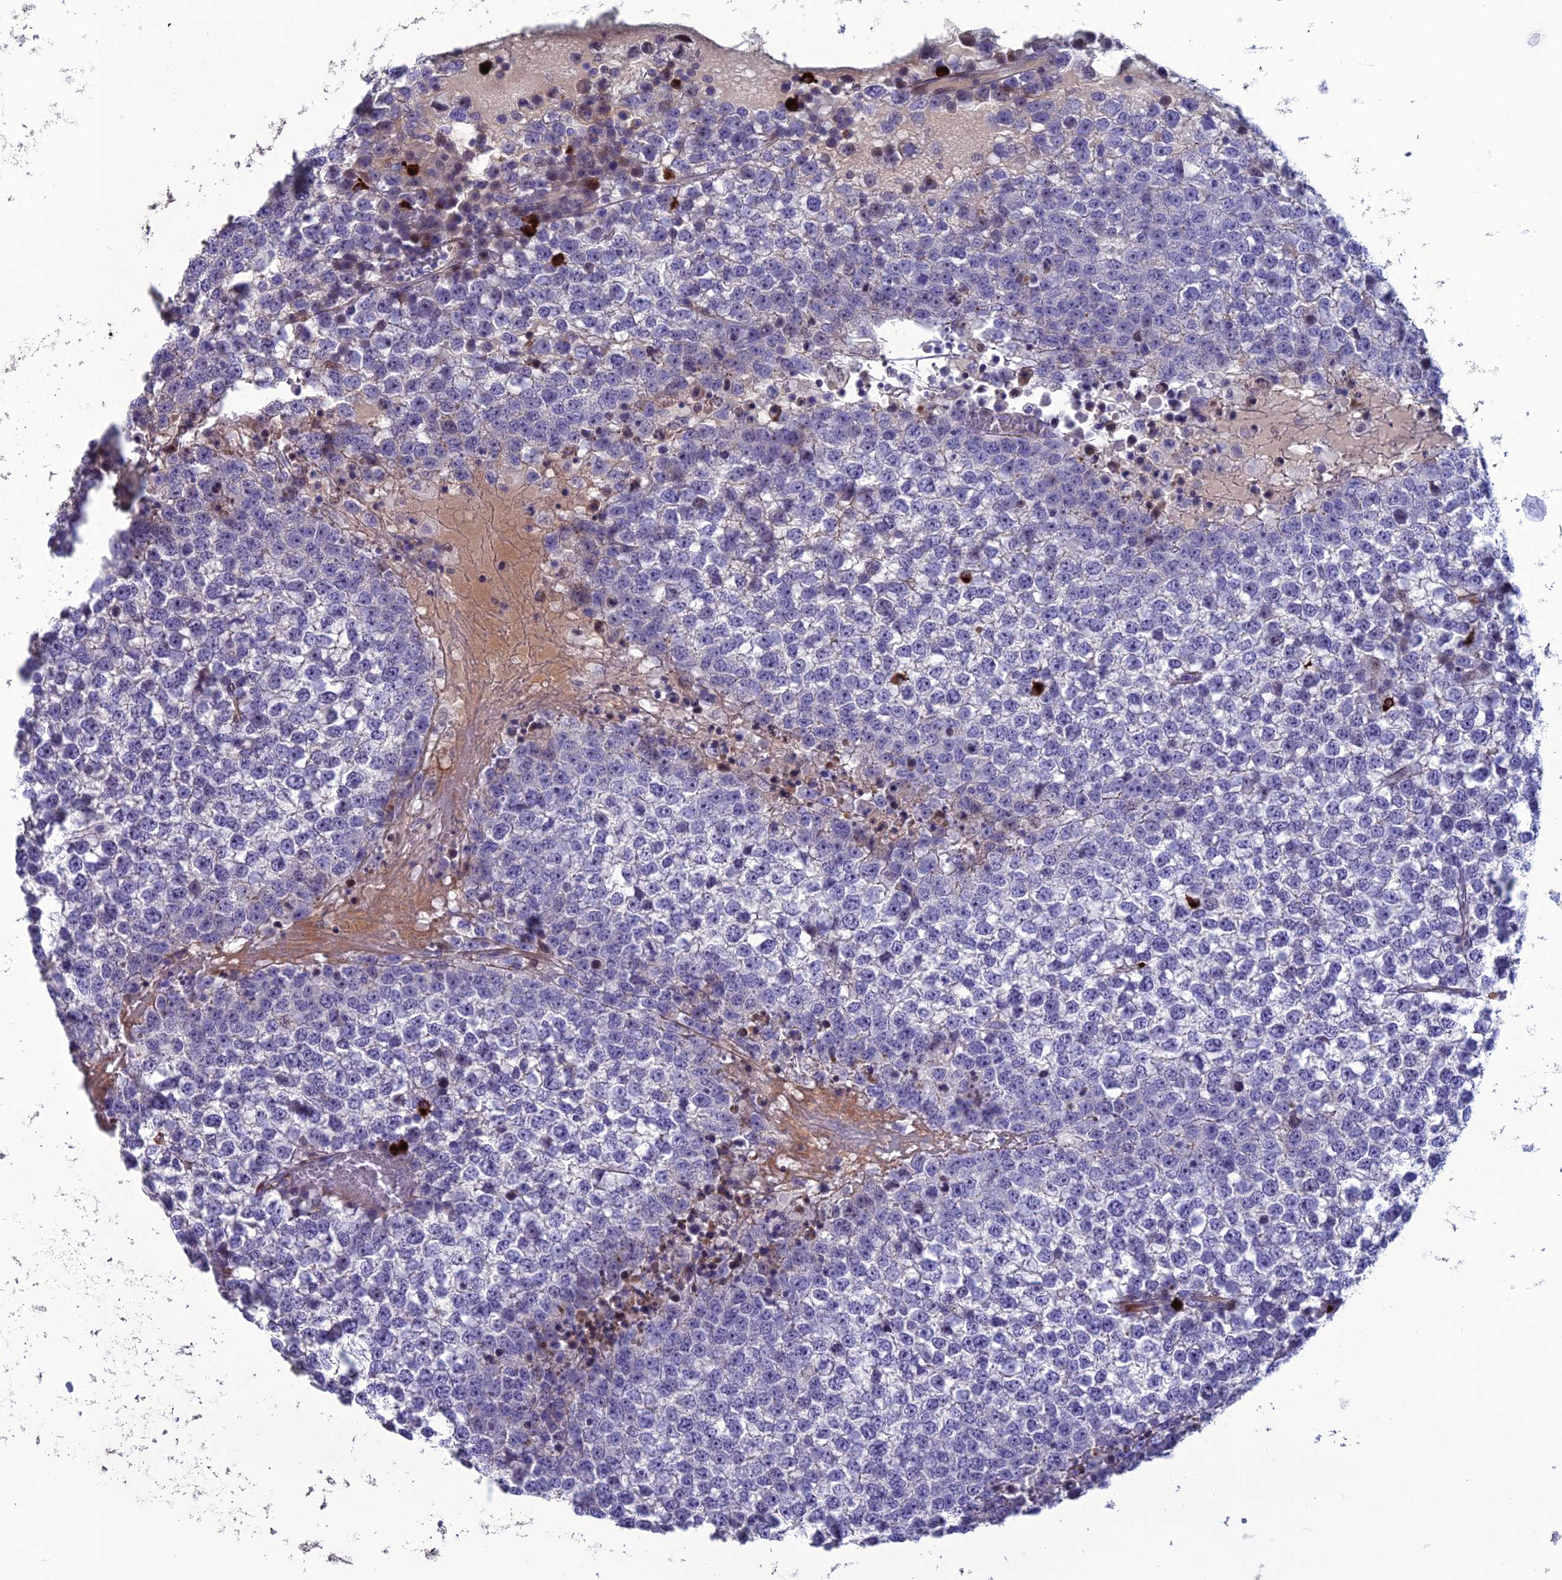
{"staining": {"intensity": "negative", "quantity": "none", "location": "none"}, "tissue": "testis cancer", "cell_type": "Tumor cells", "image_type": "cancer", "snomed": [{"axis": "morphology", "description": "Seminoma, NOS"}, {"axis": "topography", "description": "Testis"}], "caption": "Immunohistochemical staining of testis seminoma displays no significant expression in tumor cells.", "gene": "OR56B1", "patient": {"sex": "male", "age": 65}}